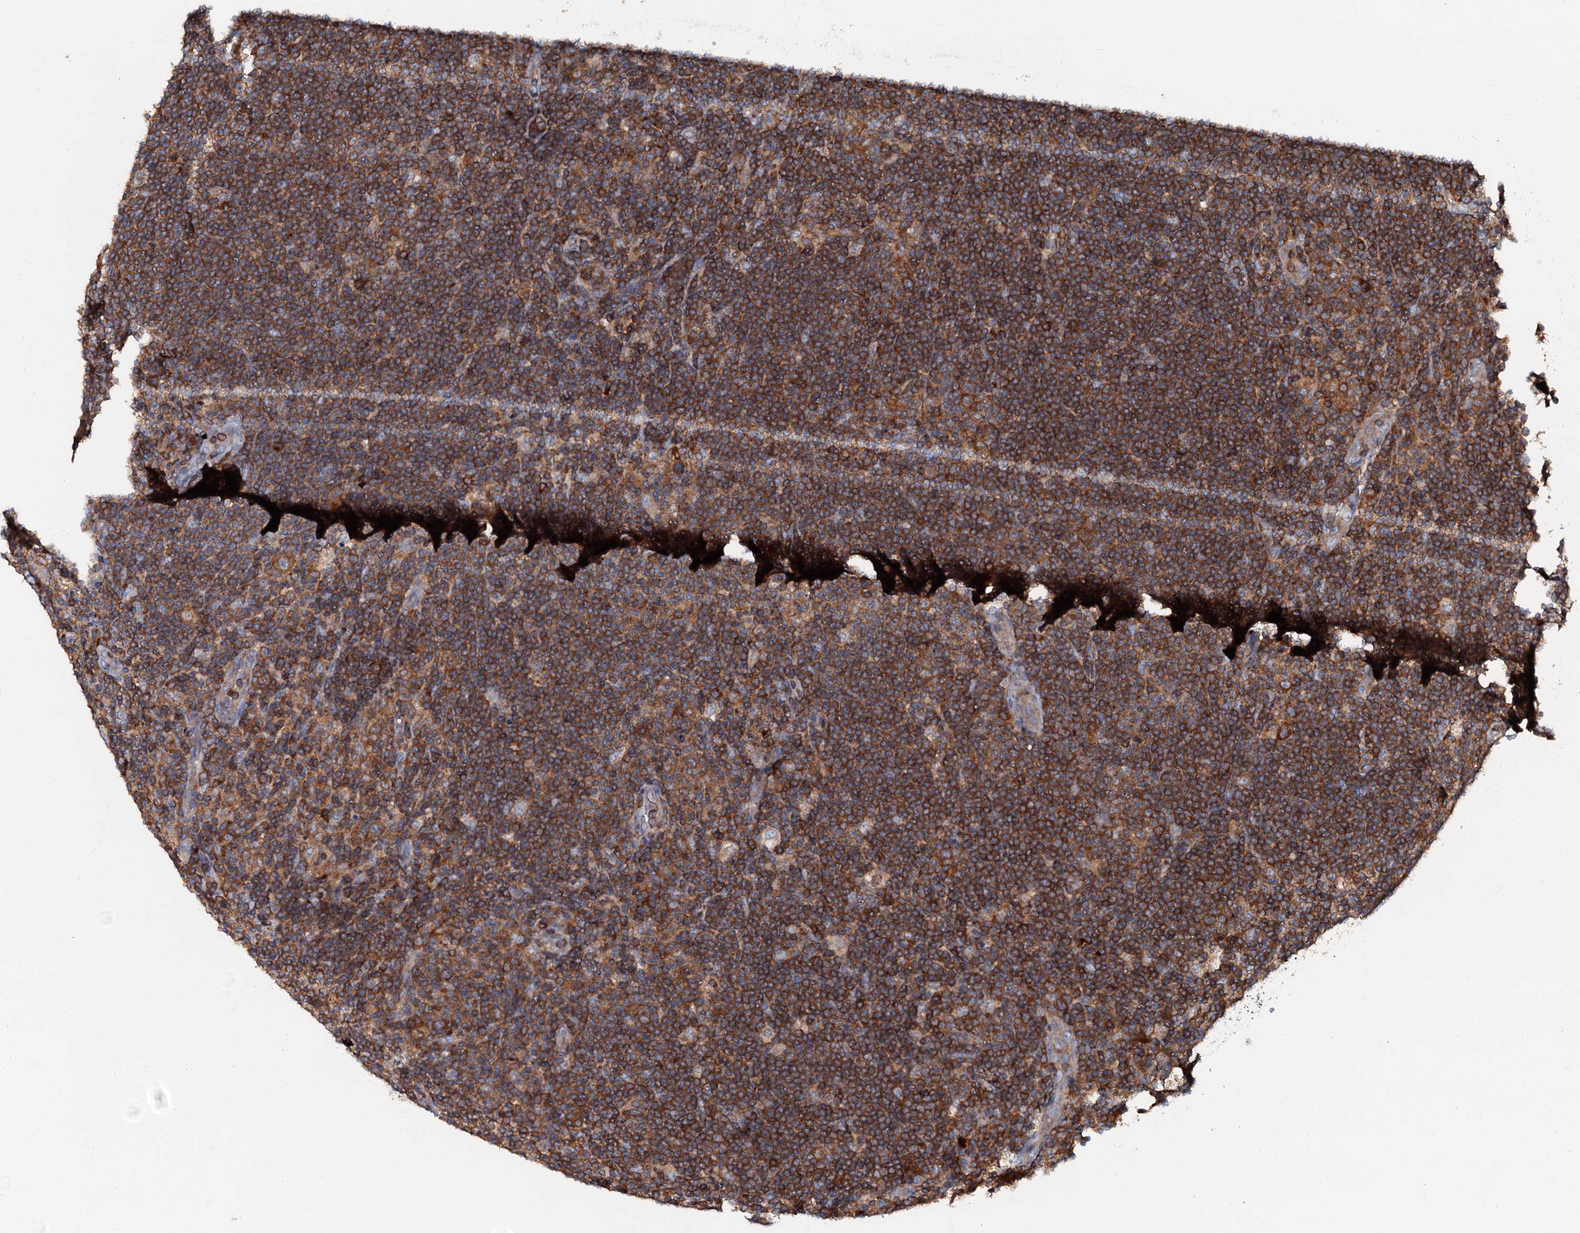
{"staining": {"intensity": "weak", "quantity": ">75%", "location": "cytoplasmic/membranous"}, "tissue": "lymphoma", "cell_type": "Tumor cells", "image_type": "cancer", "snomed": [{"axis": "morphology", "description": "Hodgkin's disease, NOS"}, {"axis": "topography", "description": "Lymph node"}], "caption": "The histopathology image demonstrates immunohistochemical staining of Hodgkin's disease. There is weak cytoplasmic/membranous staining is appreciated in approximately >75% of tumor cells.", "gene": "GRK2", "patient": {"sex": "female", "age": 57}}